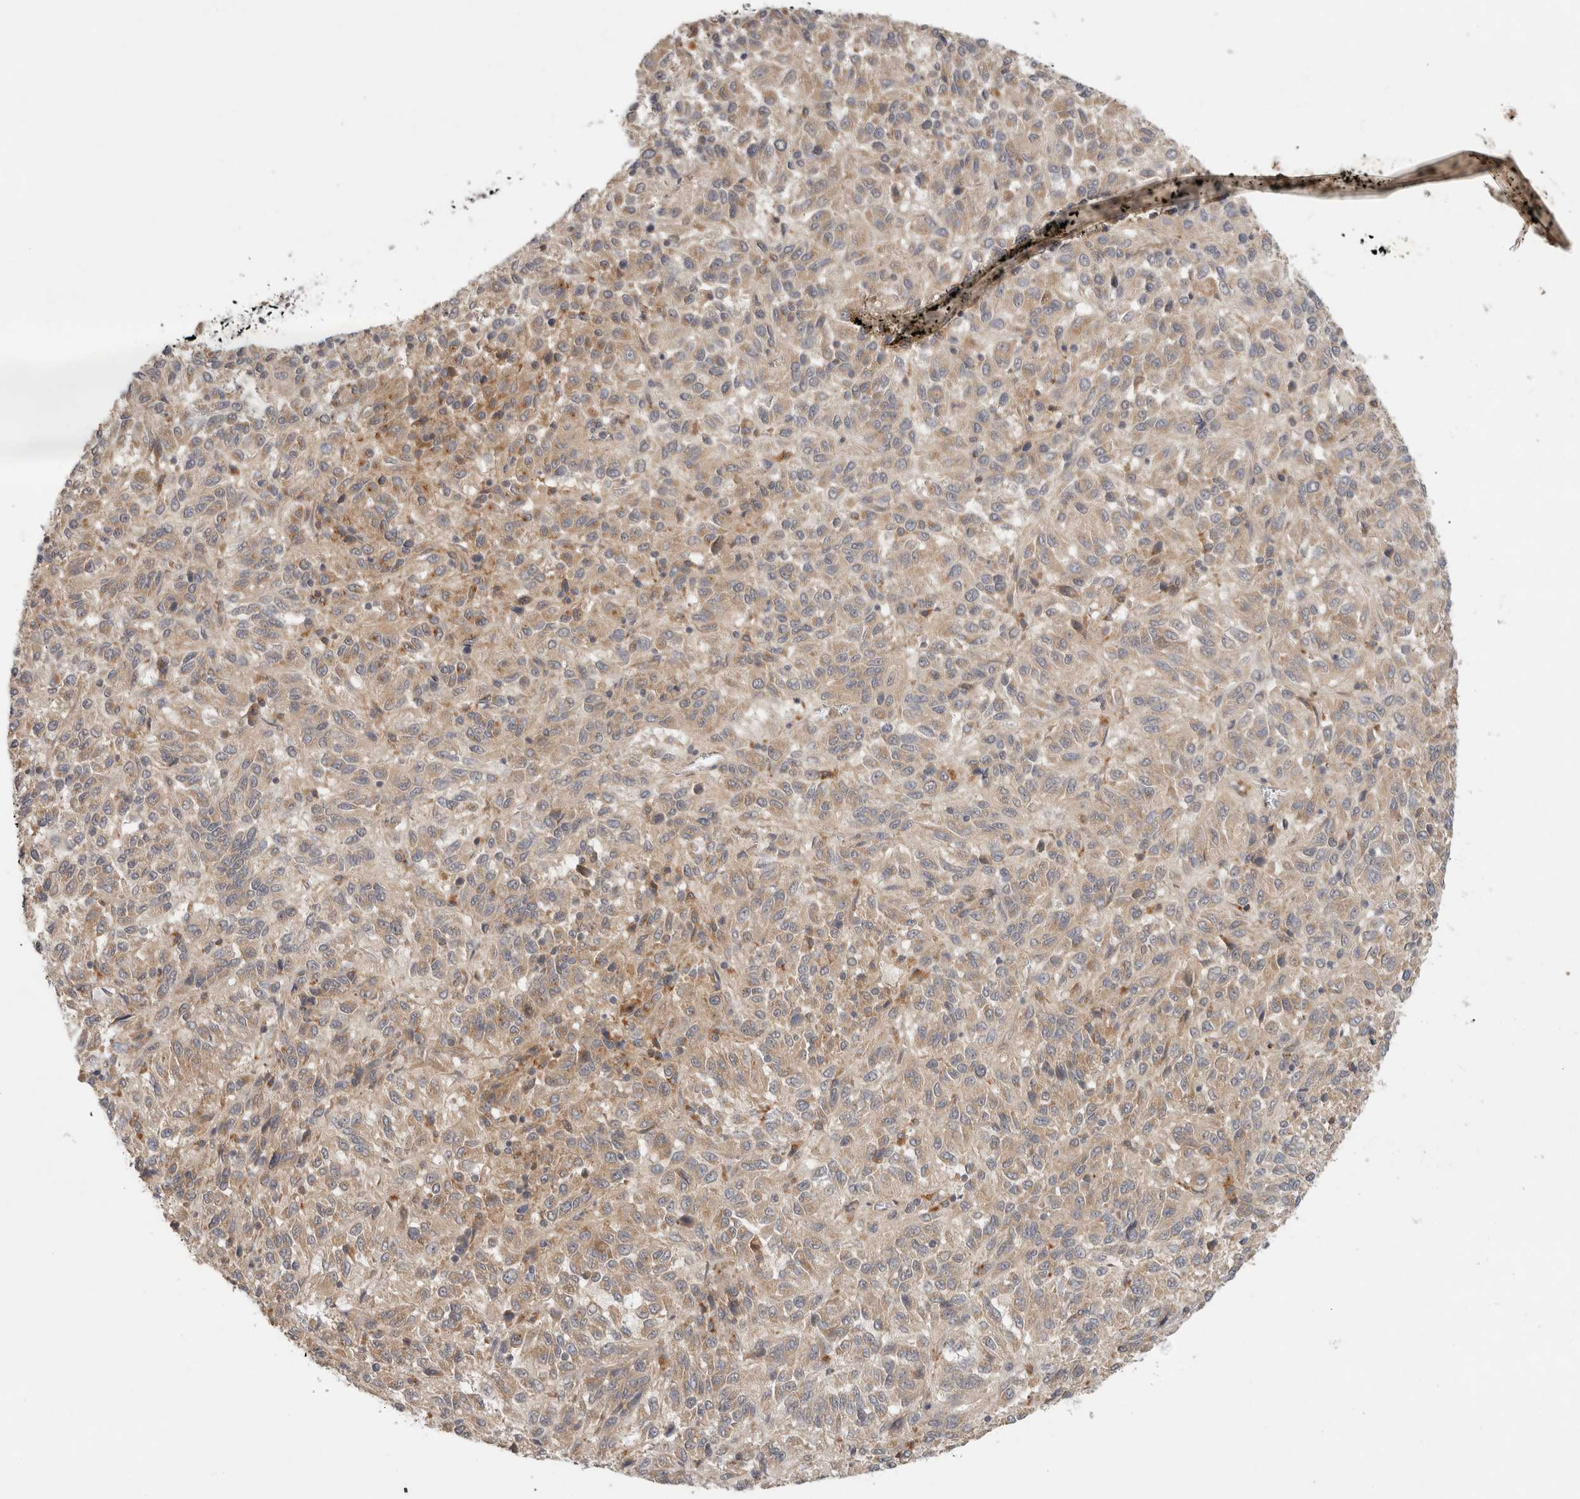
{"staining": {"intensity": "weak", "quantity": ">75%", "location": "cytoplasmic/membranous"}, "tissue": "melanoma", "cell_type": "Tumor cells", "image_type": "cancer", "snomed": [{"axis": "morphology", "description": "Malignant melanoma, Metastatic site"}, {"axis": "topography", "description": "Lung"}], "caption": "Protein expression analysis of malignant melanoma (metastatic site) demonstrates weak cytoplasmic/membranous staining in about >75% of tumor cells.", "gene": "SGK1", "patient": {"sex": "male", "age": 64}}